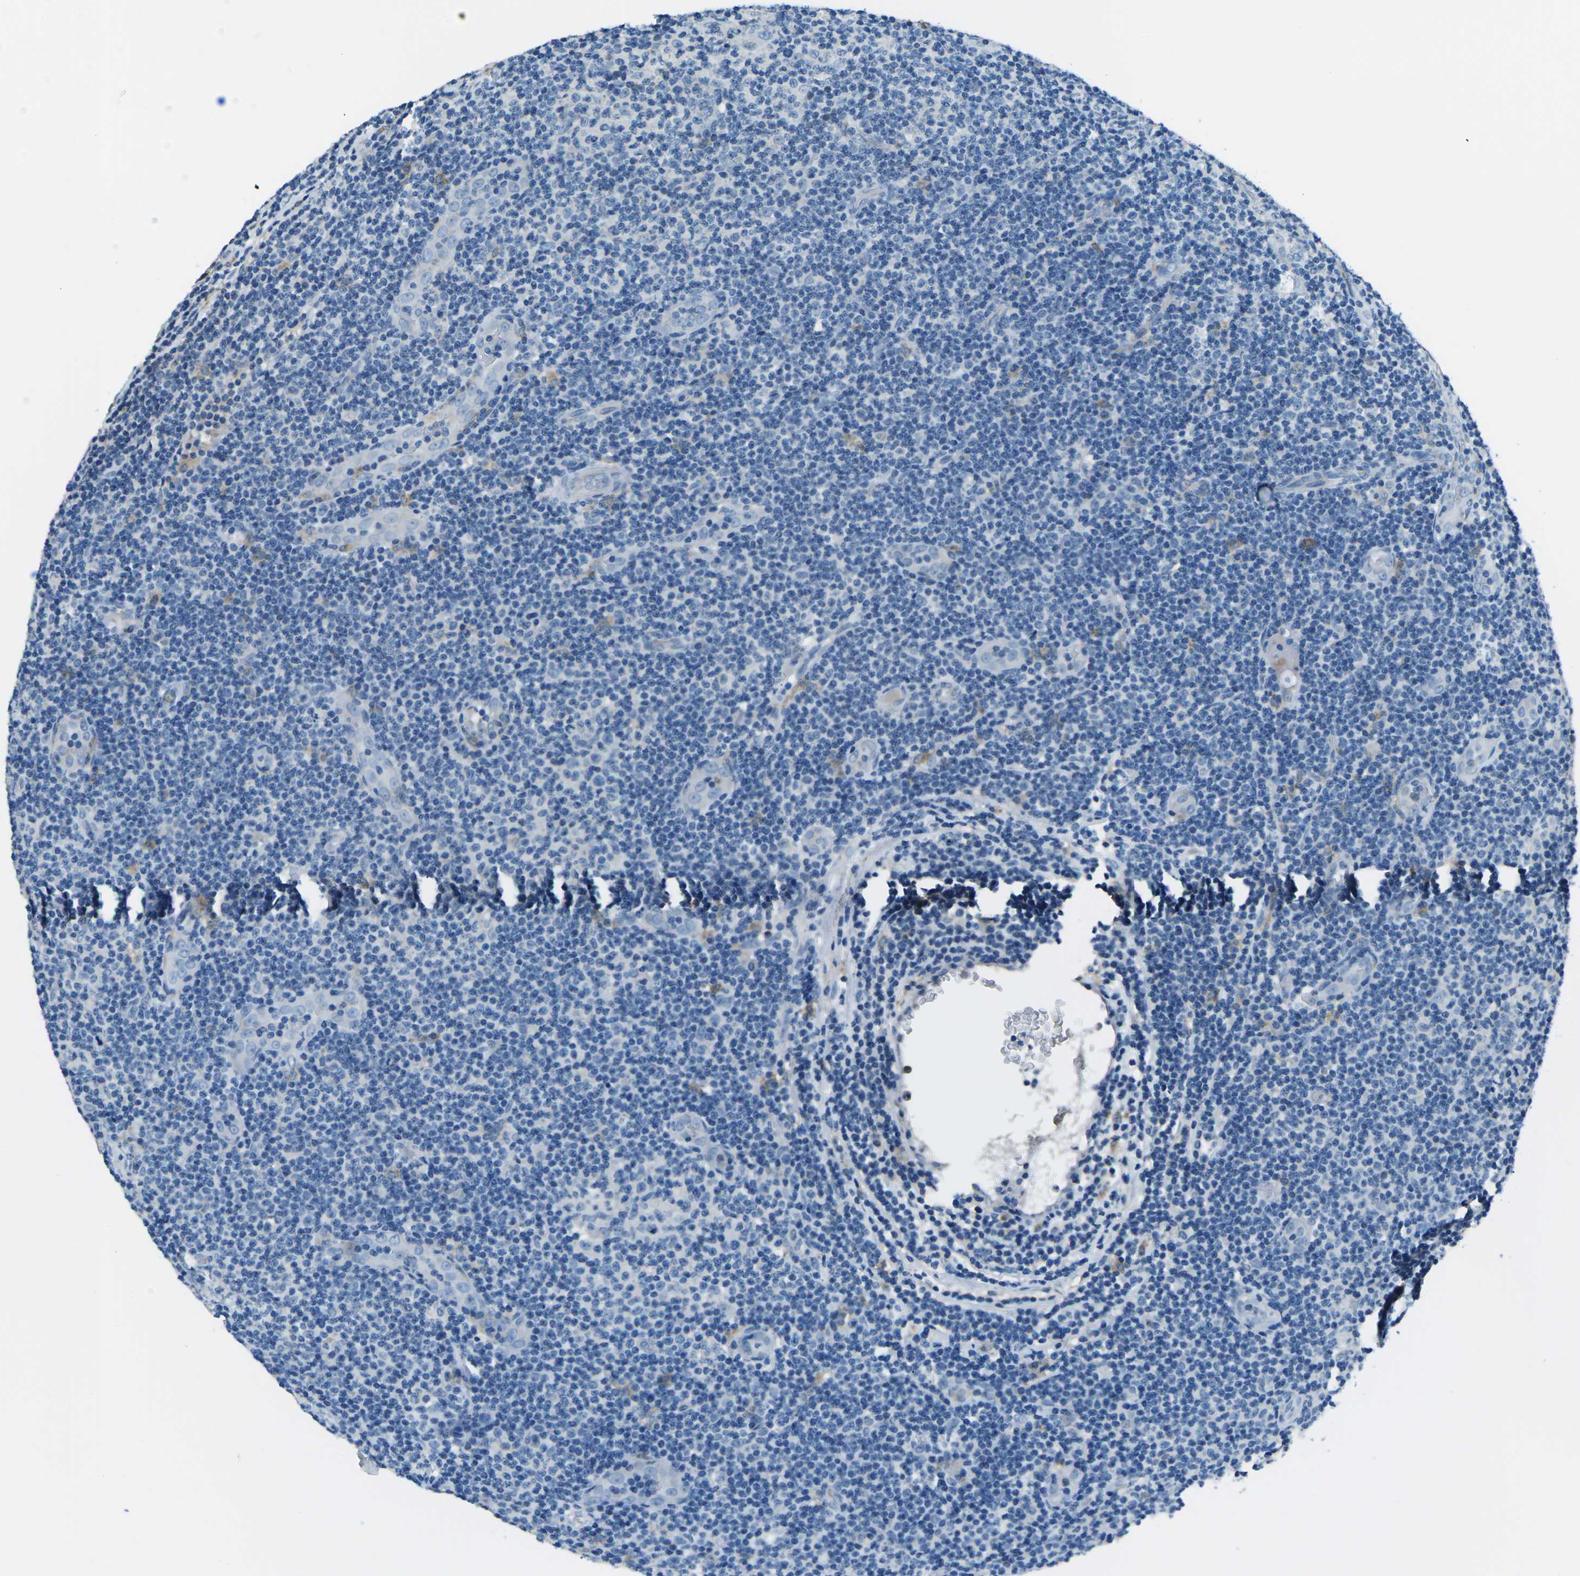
{"staining": {"intensity": "negative", "quantity": "none", "location": "none"}, "tissue": "lymphoma", "cell_type": "Tumor cells", "image_type": "cancer", "snomed": [{"axis": "morphology", "description": "Malignant lymphoma, non-Hodgkin's type, Low grade"}, {"axis": "topography", "description": "Lymph node"}], "caption": "High magnification brightfield microscopy of lymphoma stained with DAB (brown) and counterstained with hematoxylin (blue): tumor cells show no significant positivity.", "gene": "CD1D", "patient": {"sex": "male", "age": 83}}